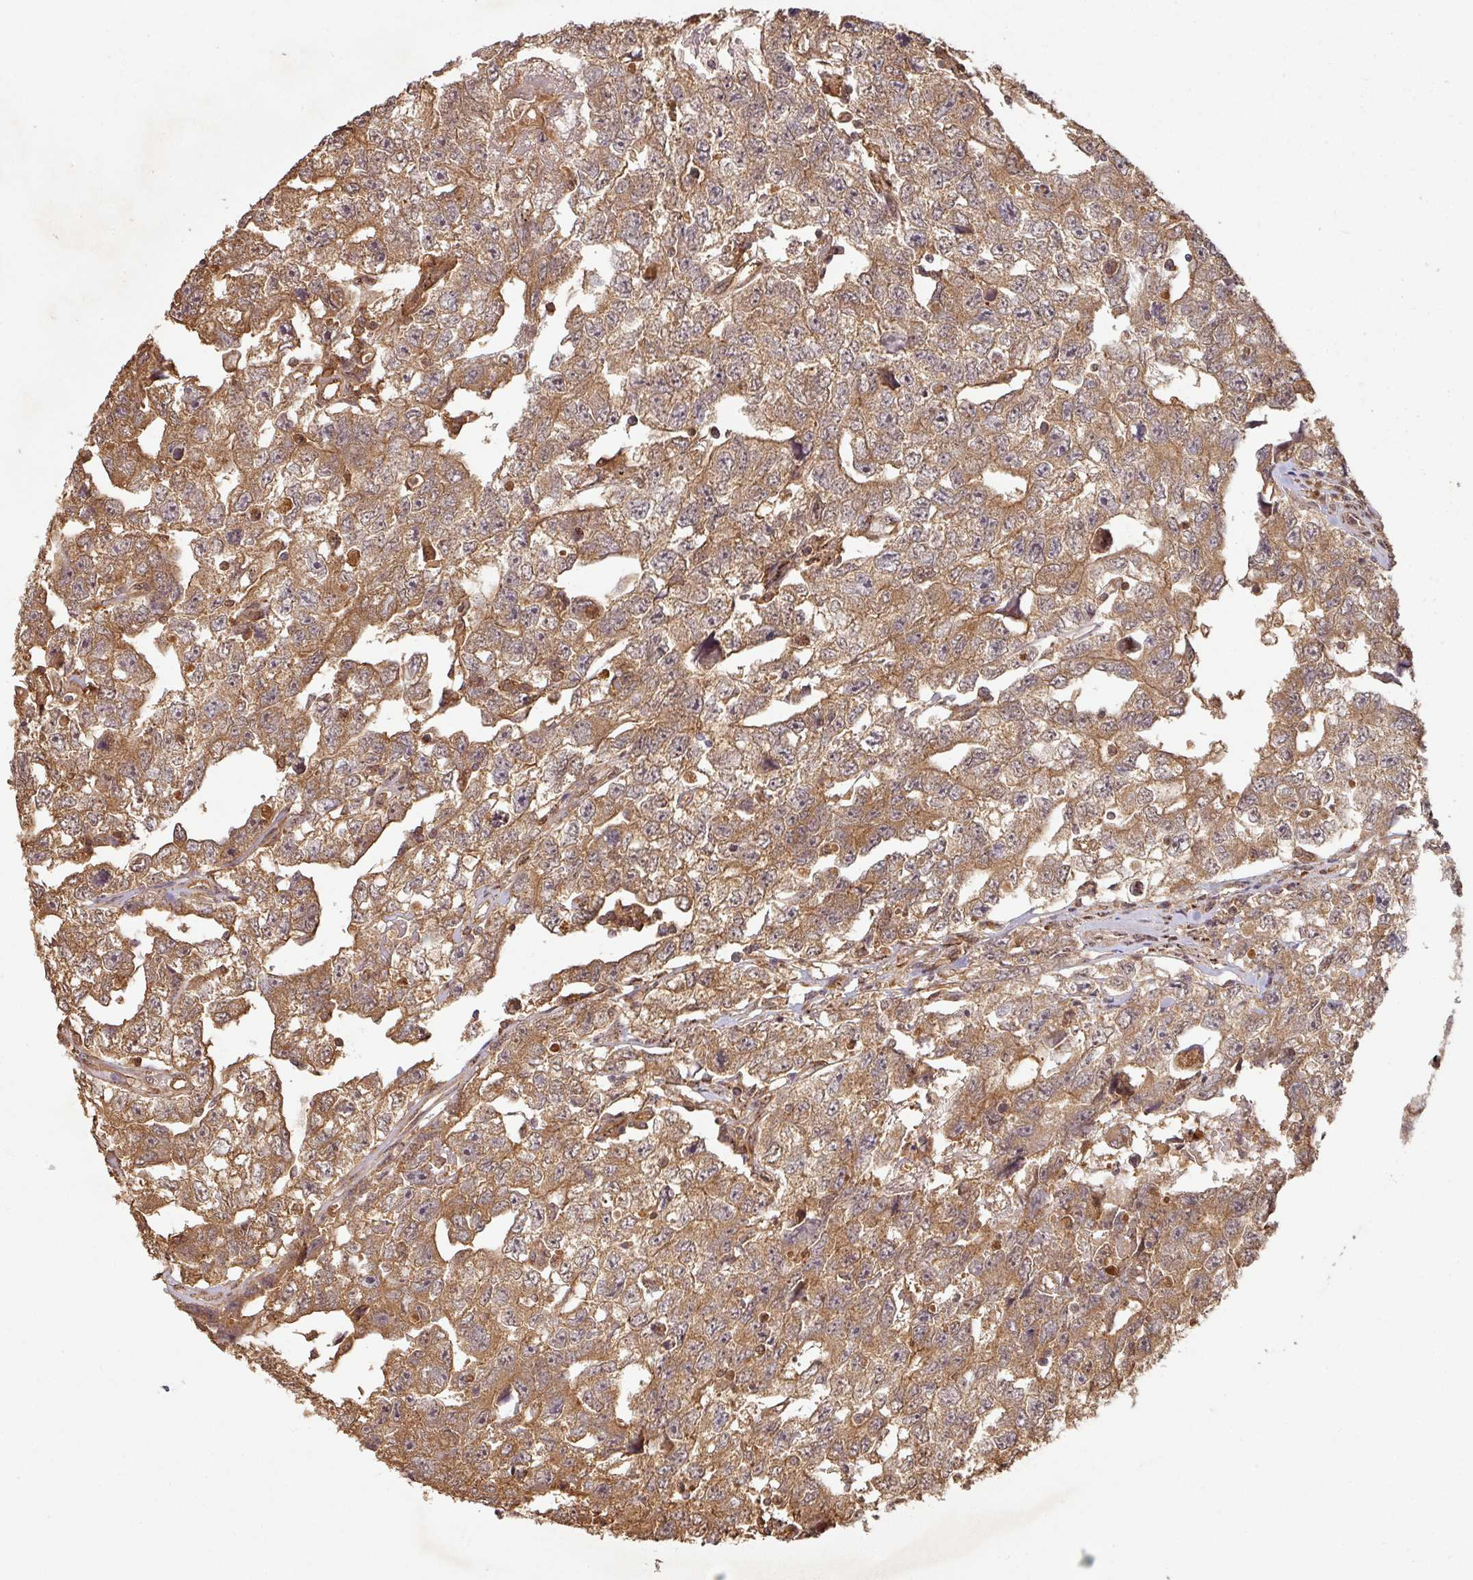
{"staining": {"intensity": "moderate", "quantity": ">75%", "location": "cytoplasmic/membranous,nuclear"}, "tissue": "testis cancer", "cell_type": "Tumor cells", "image_type": "cancer", "snomed": [{"axis": "morphology", "description": "Carcinoma, Embryonal, NOS"}, {"axis": "topography", "description": "Testis"}], "caption": "Approximately >75% of tumor cells in embryonal carcinoma (testis) display moderate cytoplasmic/membranous and nuclear protein expression as visualized by brown immunohistochemical staining.", "gene": "ZNF322", "patient": {"sex": "male", "age": 22}}